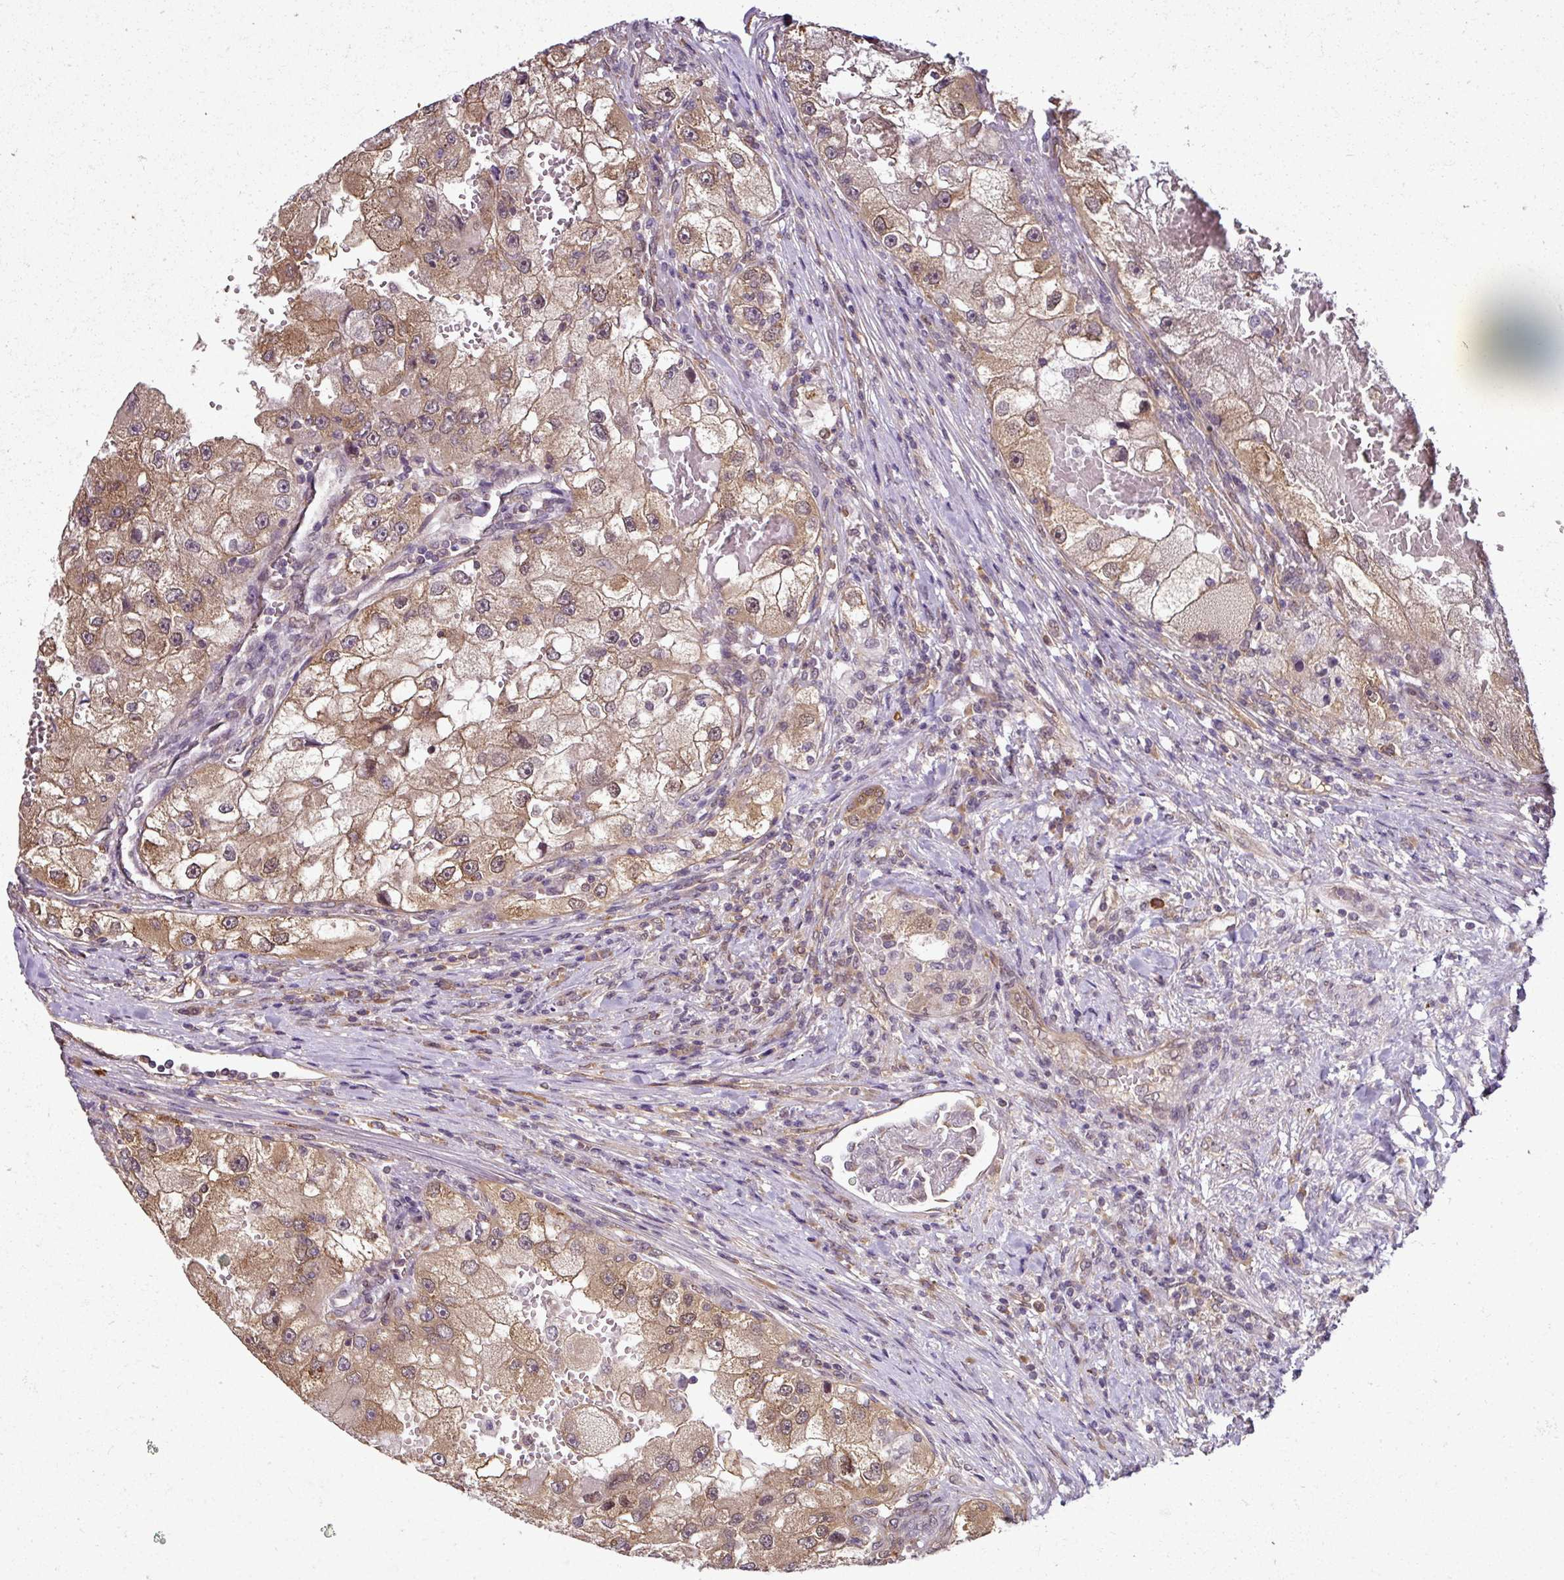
{"staining": {"intensity": "moderate", "quantity": ">75%", "location": "cytoplasmic/membranous"}, "tissue": "renal cancer", "cell_type": "Tumor cells", "image_type": "cancer", "snomed": [{"axis": "morphology", "description": "Adenocarcinoma, NOS"}, {"axis": "topography", "description": "Kidney"}], "caption": "Human renal cancer stained with a protein marker shows moderate staining in tumor cells.", "gene": "RBM4B", "patient": {"sex": "male", "age": 63}}